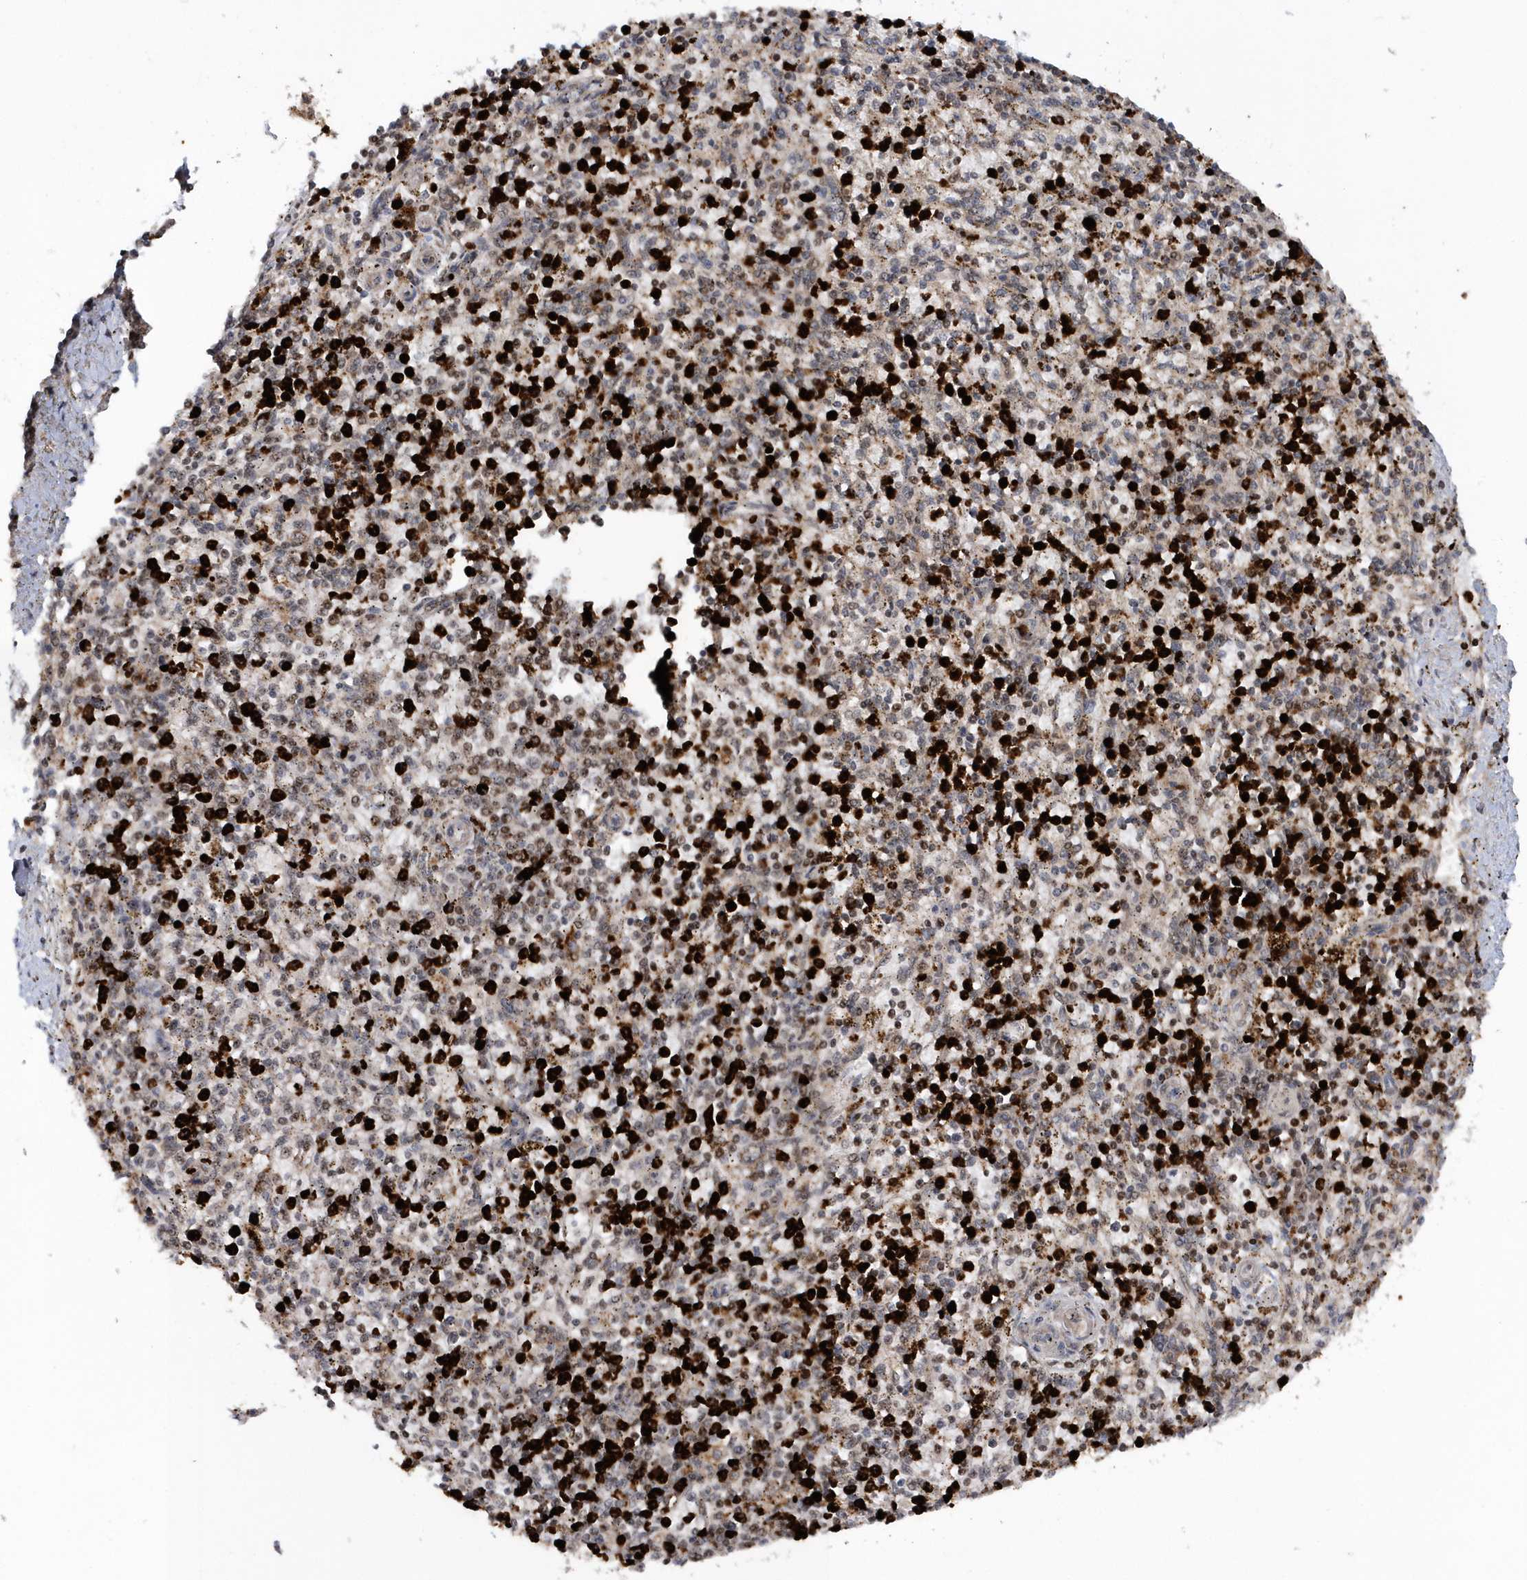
{"staining": {"intensity": "strong", "quantity": "25%-75%", "location": "nuclear"}, "tissue": "spleen", "cell_type": "Cells in red pulp", "image_type": "normal", "snomed": [{"axis": "morphology", "description": "Normal tissue, NOS"}, {"axis": "topography", "description": "Spleen"}], "caption": "Brown immunohistochemical staining in benign spleen reveals strong nuclear expression in about 25%-75% of cells in red pulp.", "gene": "SOWAHB", "patient": {"sex": "male", "age": 72}}